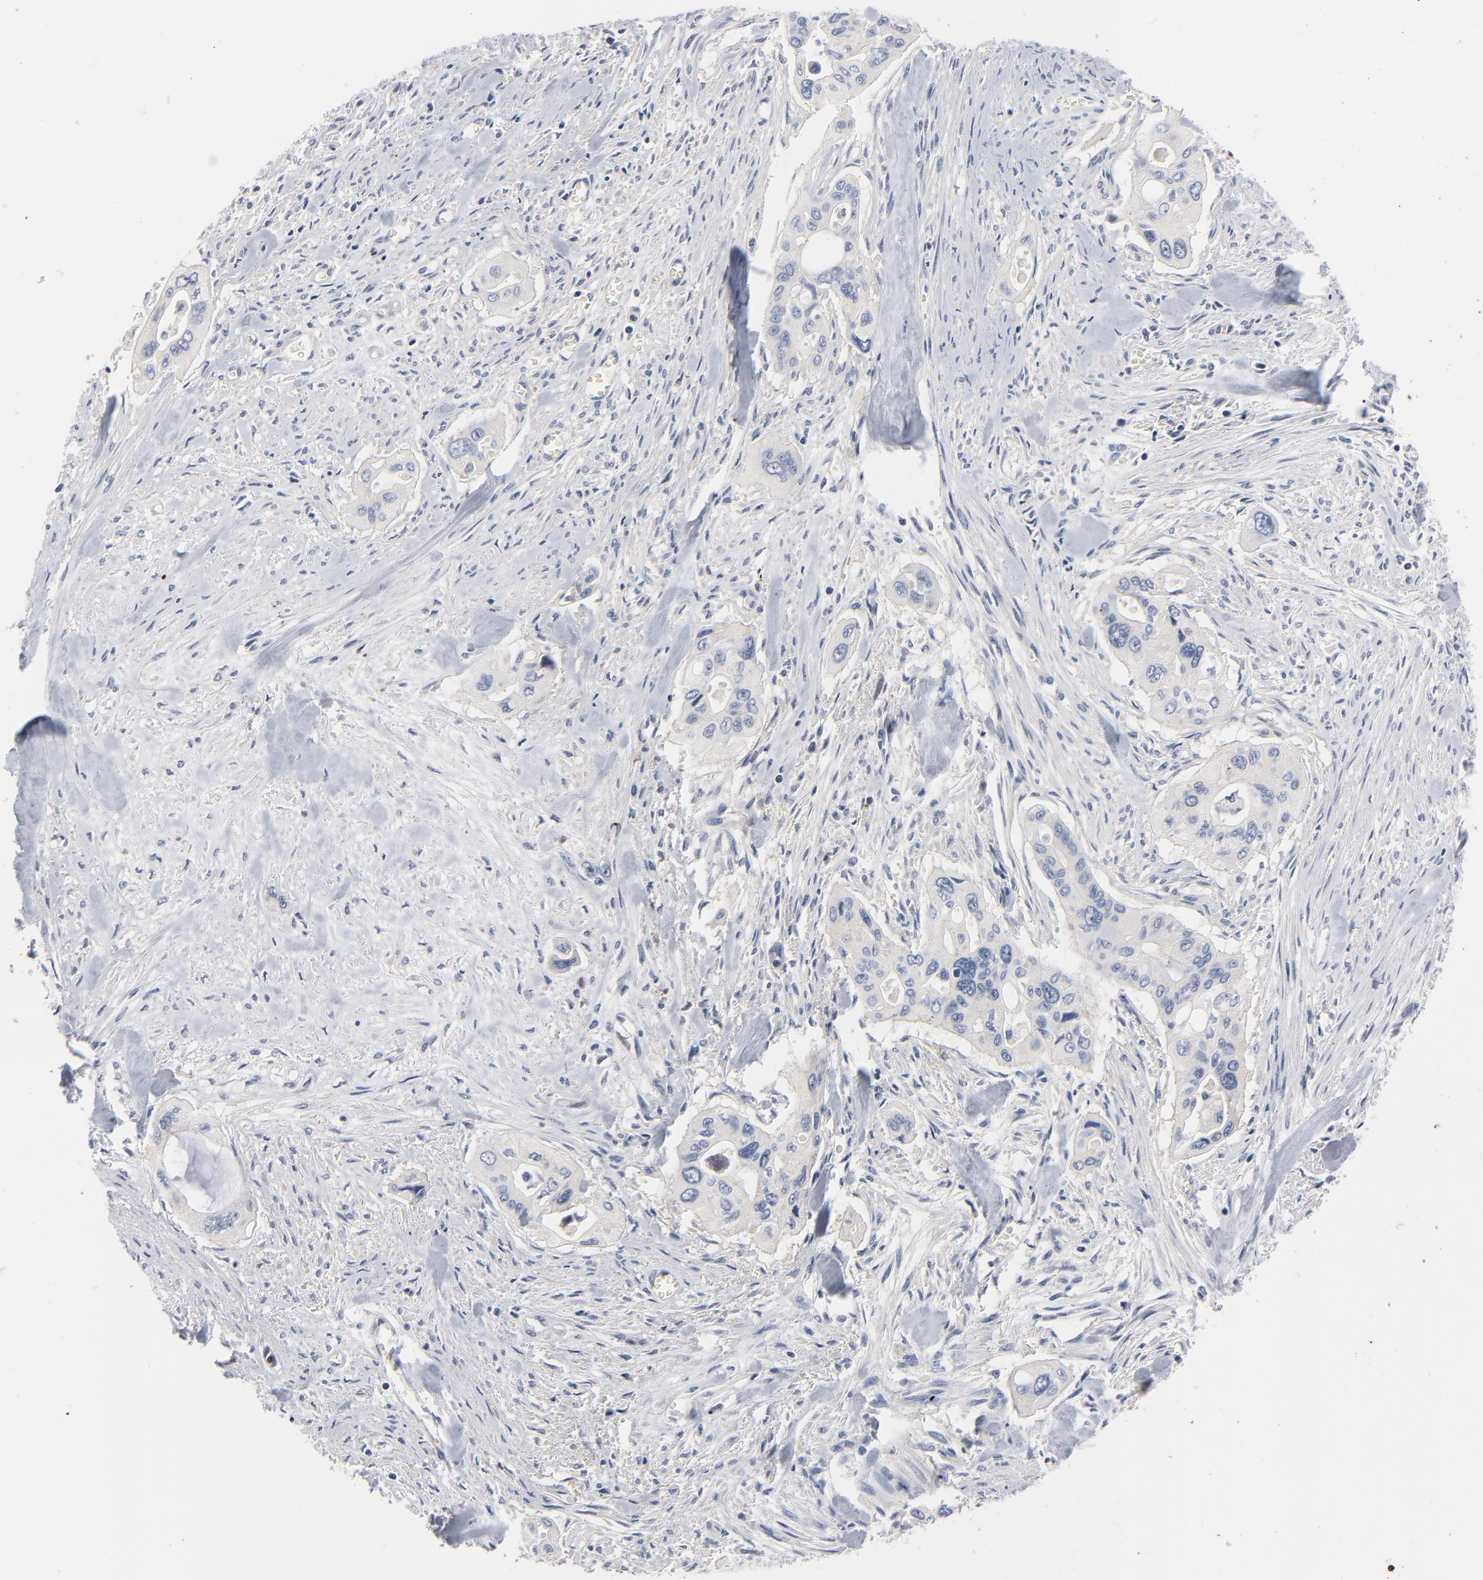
{"staining": {"intensity": "negative", "quantity": "none", "location": "none"}, "tissue": "pancreatic cancer", "cell_type": "Tumor cells", "image_type": "cancer", "snomed": [{"axis": "morphology", "description": "Adenocarcinoma, NOS"}, {"axis": "topography", "description": "Pancreas"}], "caption": "IHC of human pancreatic cancer (adenocarcinoma) shows no staining in tumor cells.", "gene": "AADAC", "patient": {"sex": "male", "age": 77}}